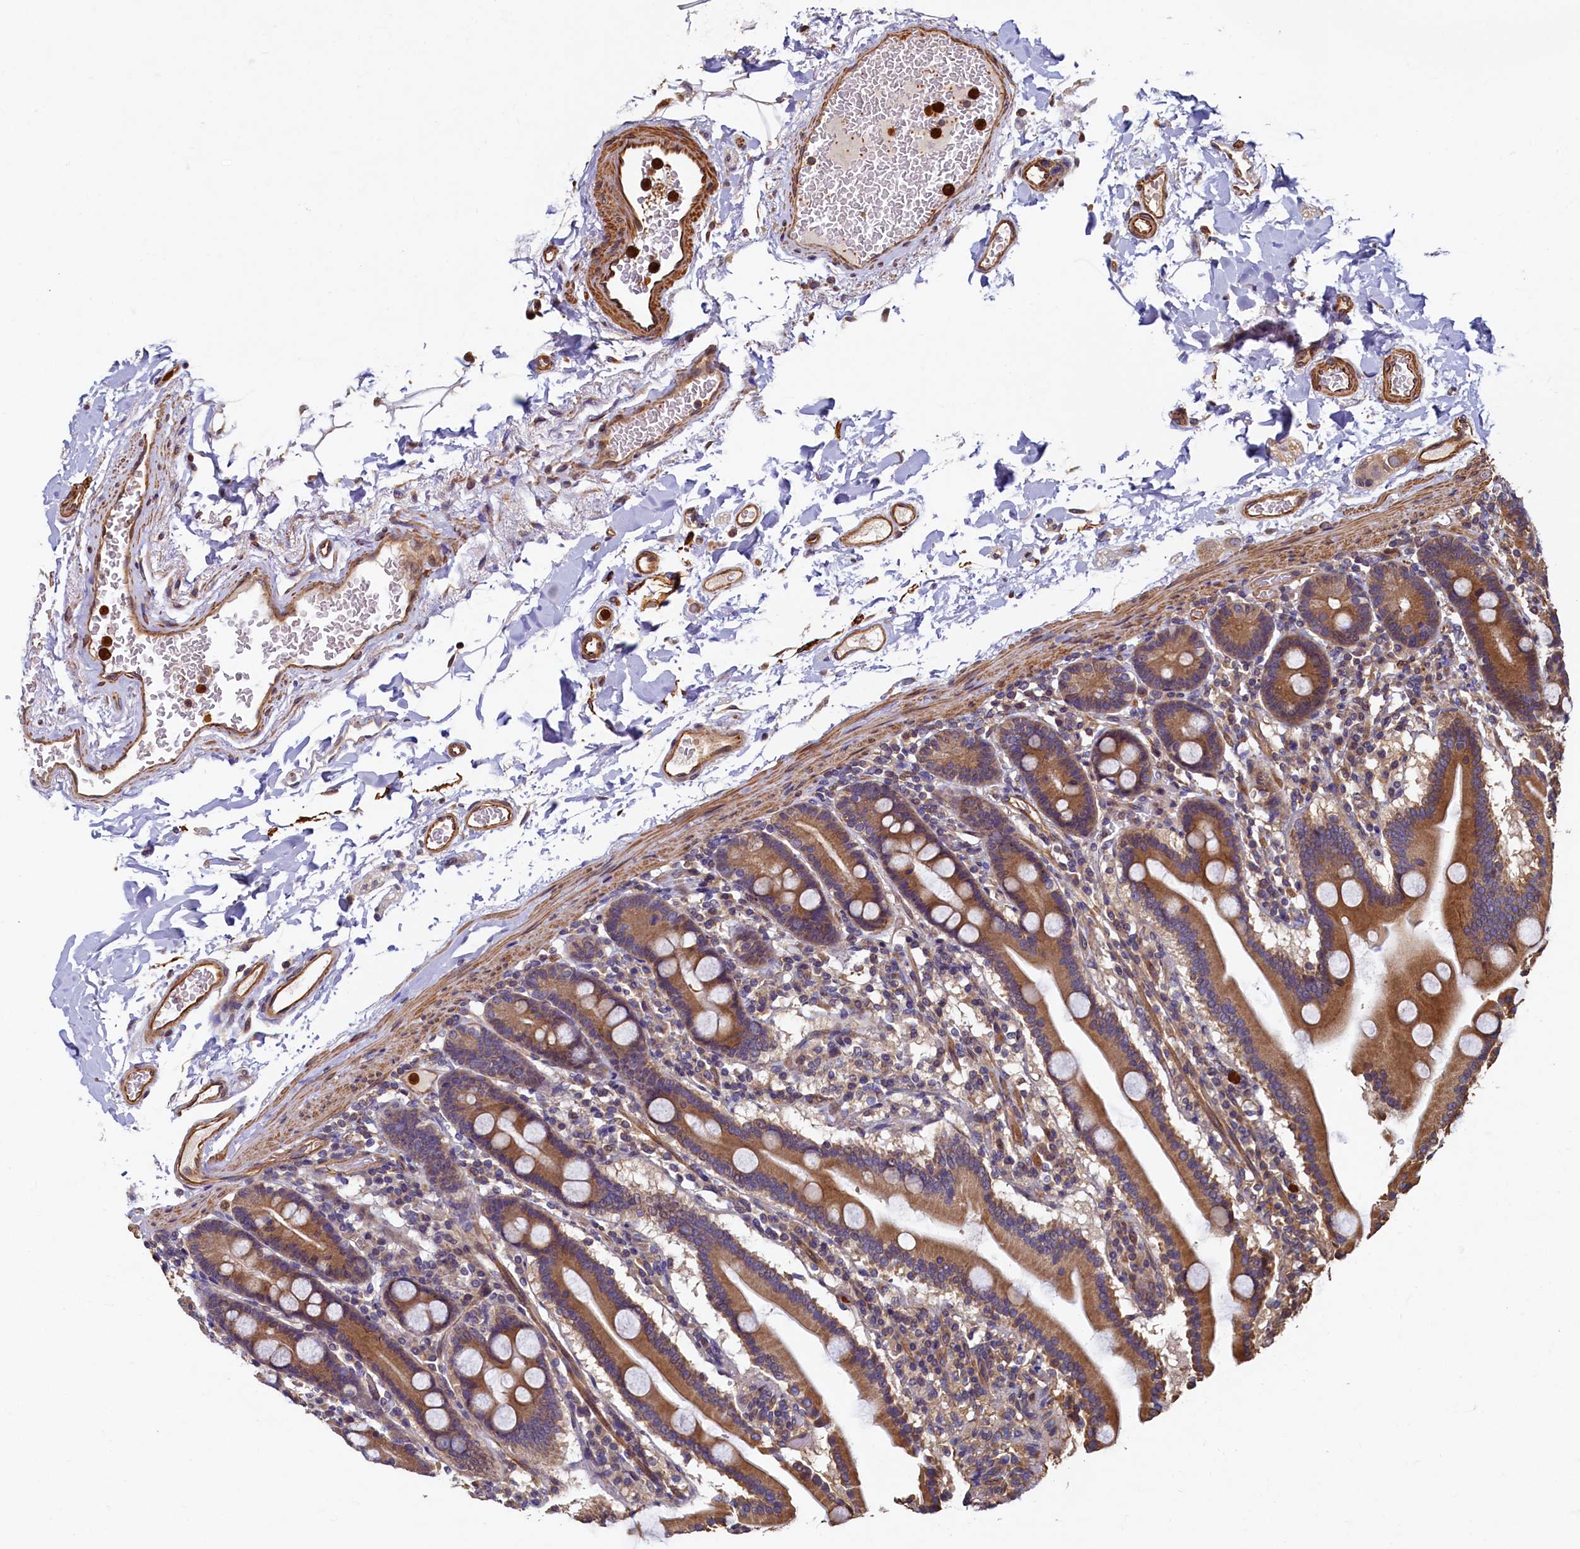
{"staining": {"intensity": "moderate", "quantity": ">75%", "location": "cytoplasmic/membranous"}, "tissue": "duodenum", "cell_type": "Glandular cells", "image_type": "normal", "snomed": [{"axis": "morphology", "description": "Normal tissue, NOS"}, {"axis": "topography", "description": "Duodenum"}], "caption": "Immunohistochemical staining of normal human duodenum demonstrates >75% levels of moderate cytoplasmic/membranous protein staining in about >75% of glandular cells. (brown staining indicates protein expression, while blue staining denotes nuclei).", "gene": "CCDC102B", "patient": {"sex": "male", "age": 55}}